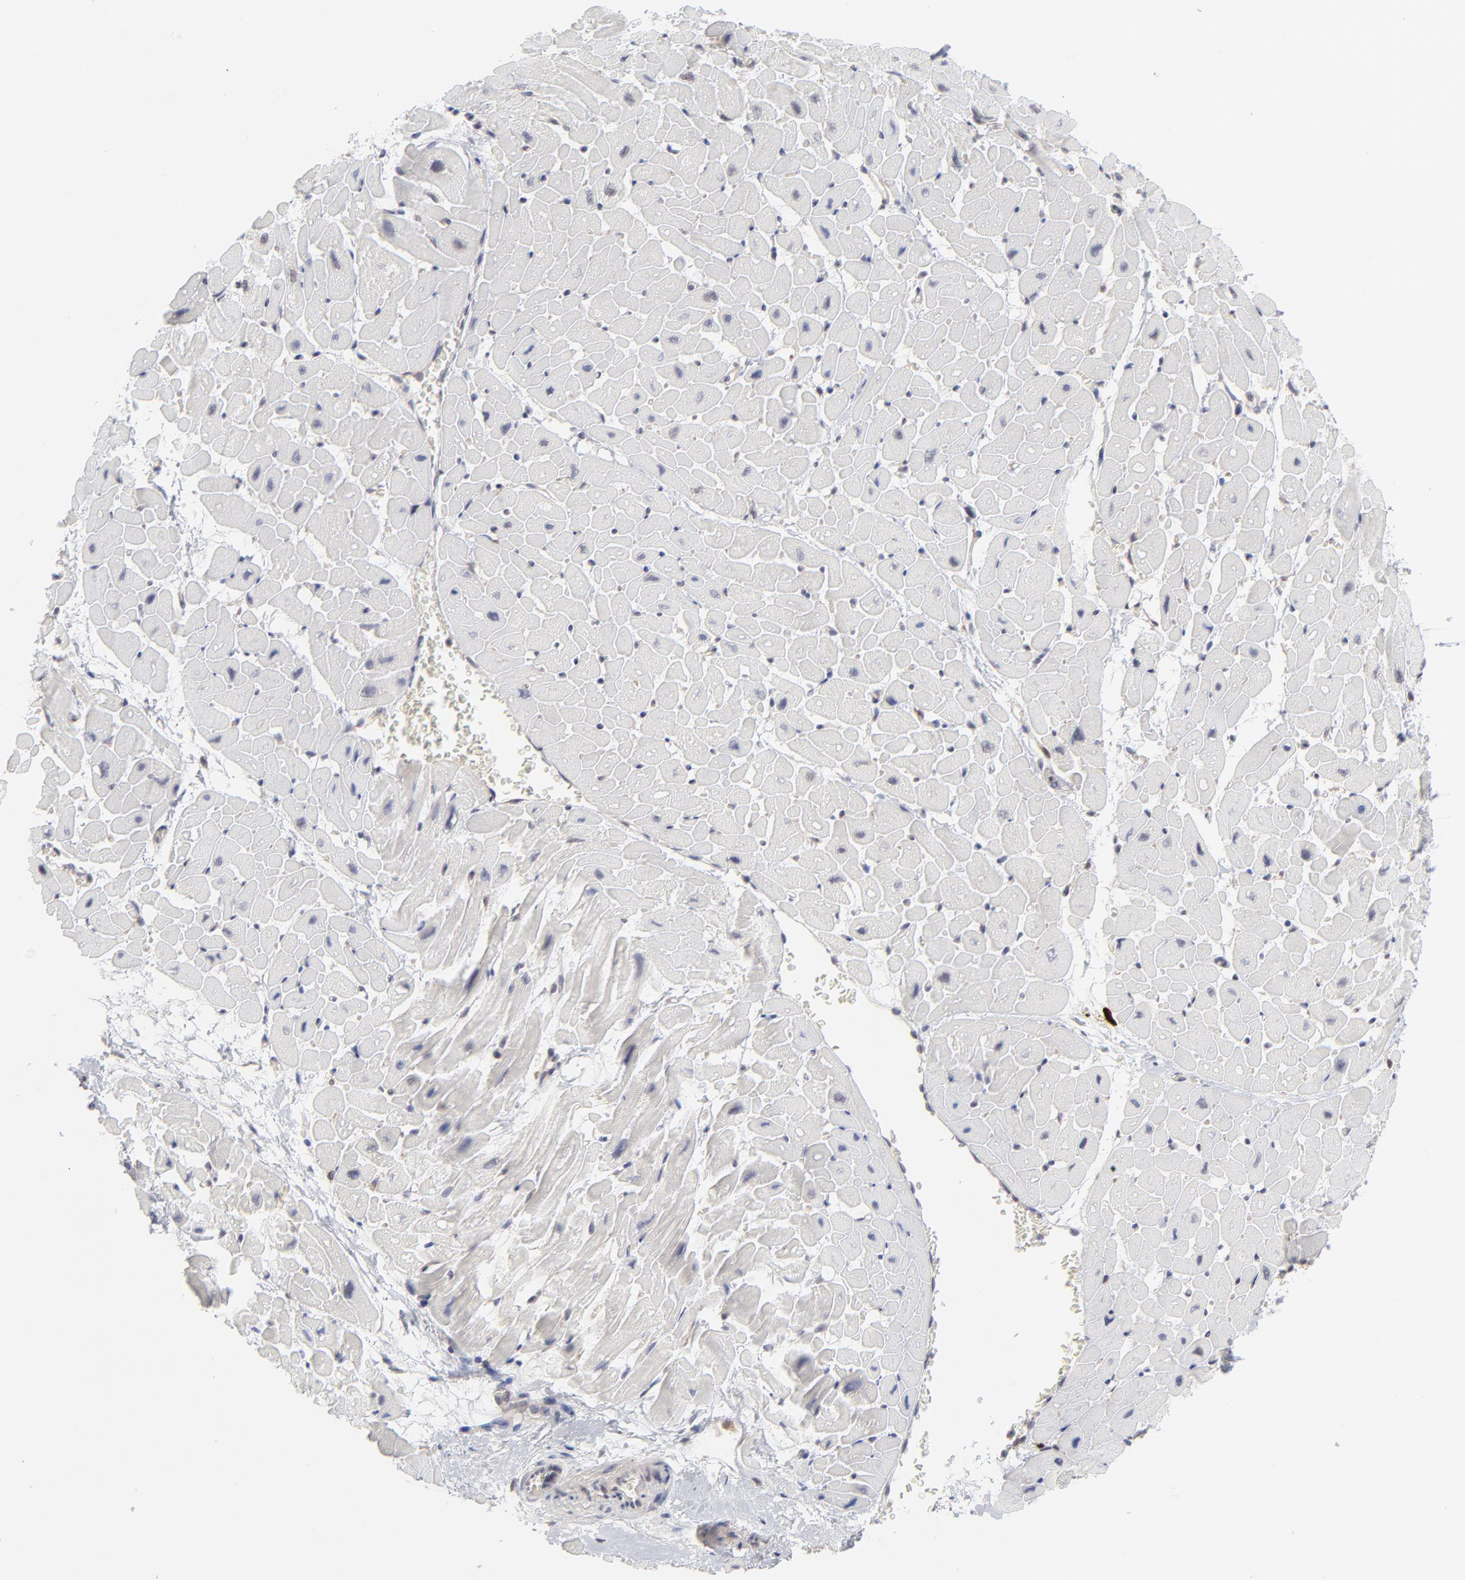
{"staining": {"intensity": "negative", "quantity": "none", "location": "none"}, "tissue": "heart muscle", "cell_type": "Cardiomyocytes", "image_type": "normal", "snomed": [{"axis": "morphology", "description": "Normal tissue, NOS"}, {"axis": "topography", "description": "Heart"}], "caption": "This is an IHC image of normal human heart muscle. There is no positivity in cardiomyocytes.", "gene": "NBN", "patient": {"sex": "male", "age": 45}}